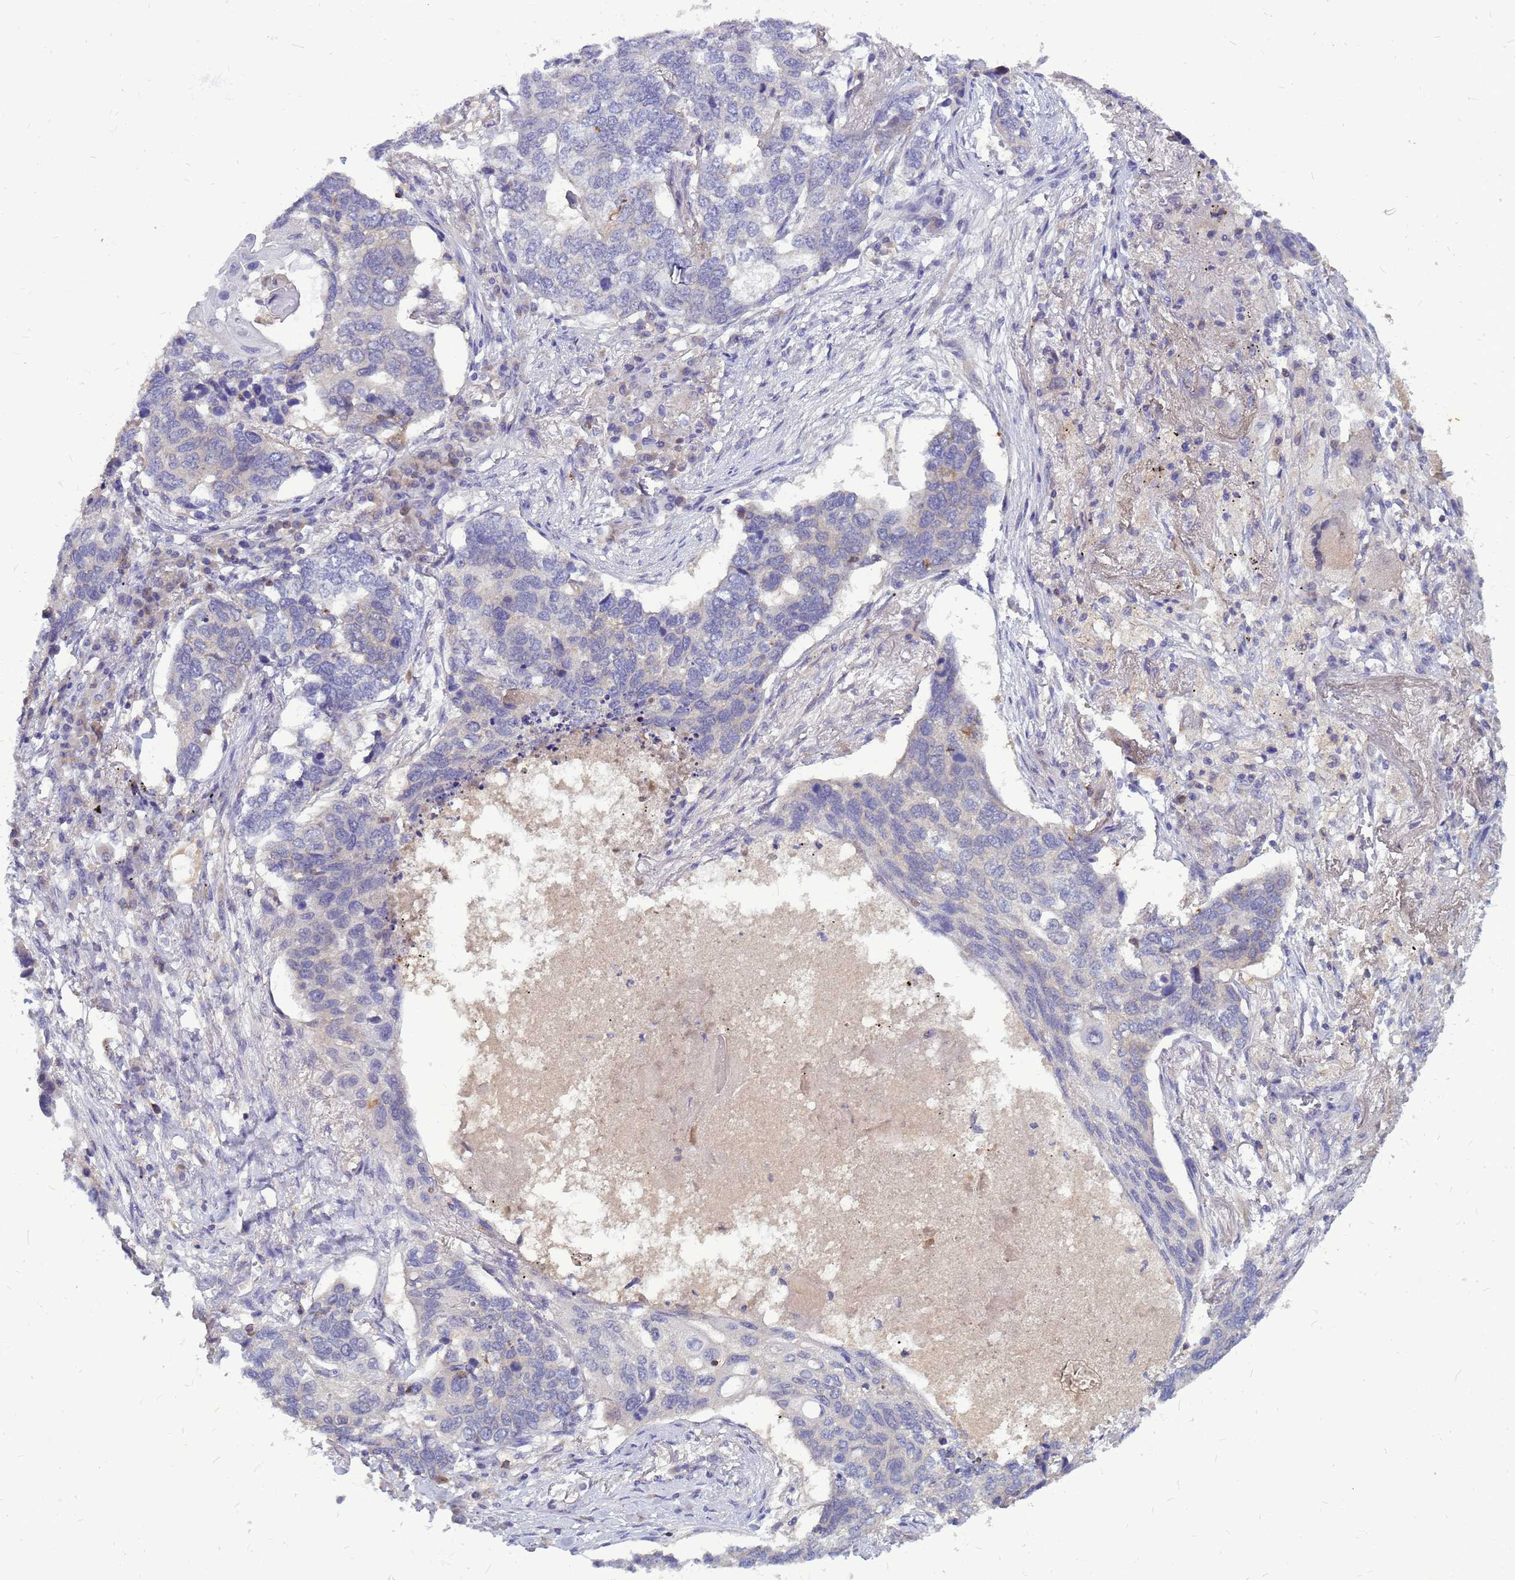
{"staining": {"intensity": "negative", "quantity": "none", "location": "none"}, "tissue": "lung cancer", "cell_type": "Tumor cells", "image_type": "cancer", "snomed": [{"axis": "morphology", "description": "Squamous cell carcinoma, NOS"}, {"axis": "topography", "description": "Lung"}], "caption": "Tumor cells show no significant staining in squamous cell carcinoma (lung).", "gene": "SRGAP3", "patient": {"sex": "female", "age": 63}}